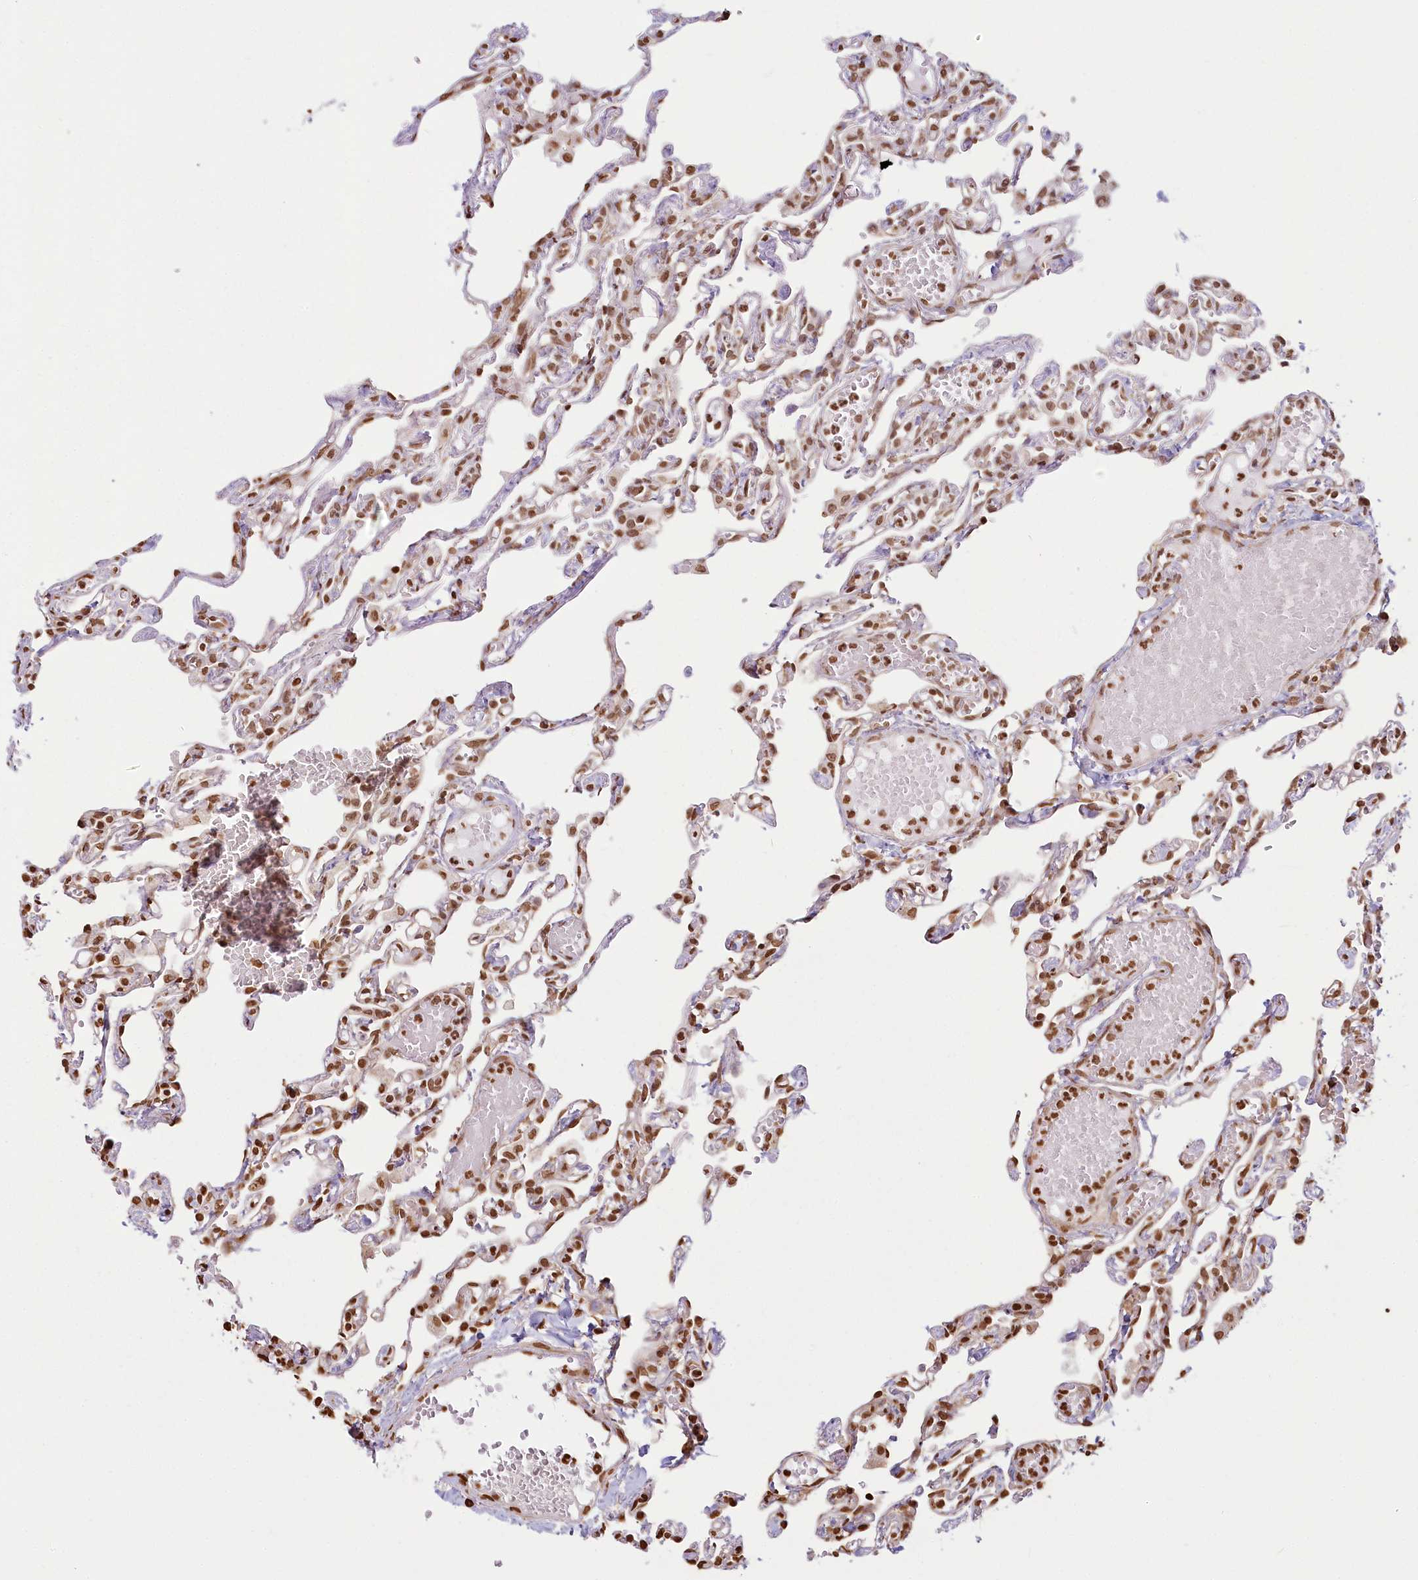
{"staining": {"intensity": "moderate", "quantity": ">75%", "location": "nuclear"}, "tissue": "lung", "cell_type": "Alveolar cells", "image_type": "normal", "snomed": [{"axis": "morphology", "description": "Normal tissue, NOS"}, {"axis": "topography", "description": "Lung"}], "caption": "Alveolar cells reveal medium levels of moderate nuclear staining in about >75% of cells in benign human lung.", "gene": "FAM13A", "patient": {"sex": "male", "age": 21}}